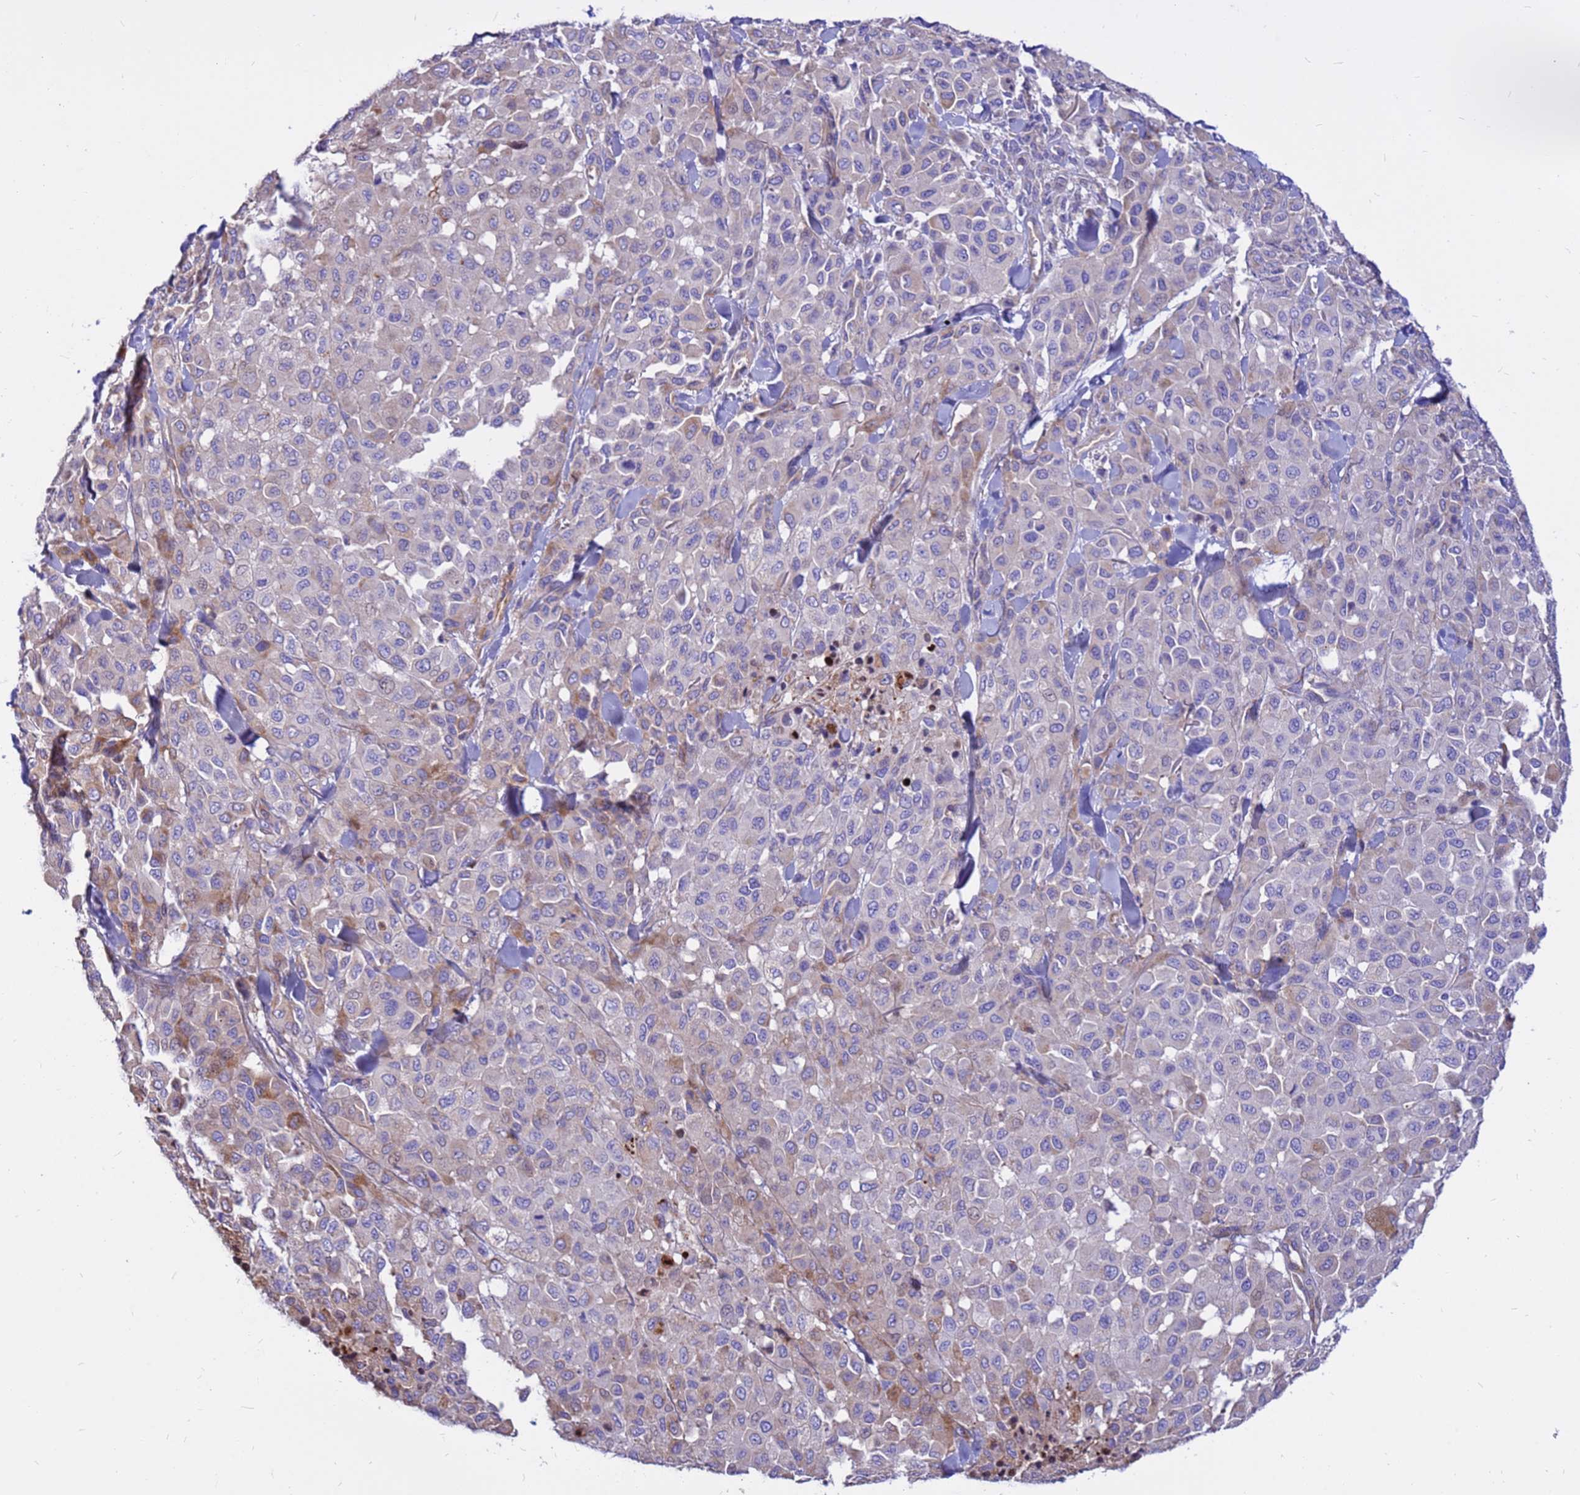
{"staining": {"intensity": "negative", "quantity": "none", "location": "none"}, "tissue": "melanoma", "cell_type": "Tumor cells", "image_type": "cancer", "snomed": [{"axis": "morphology", "description": "Malignant melanoma, Metastatic site"}, {"axis": "topography", "description": "Skin"}], "caption": "Tumor cells show no significant positivity in melanoma. The staining is performed using DAB brown chromogen with nuclei counter-stained in using hematoxylin.", "gene": "CRHBP", "patient": {"sex": "female", "age": 81}}